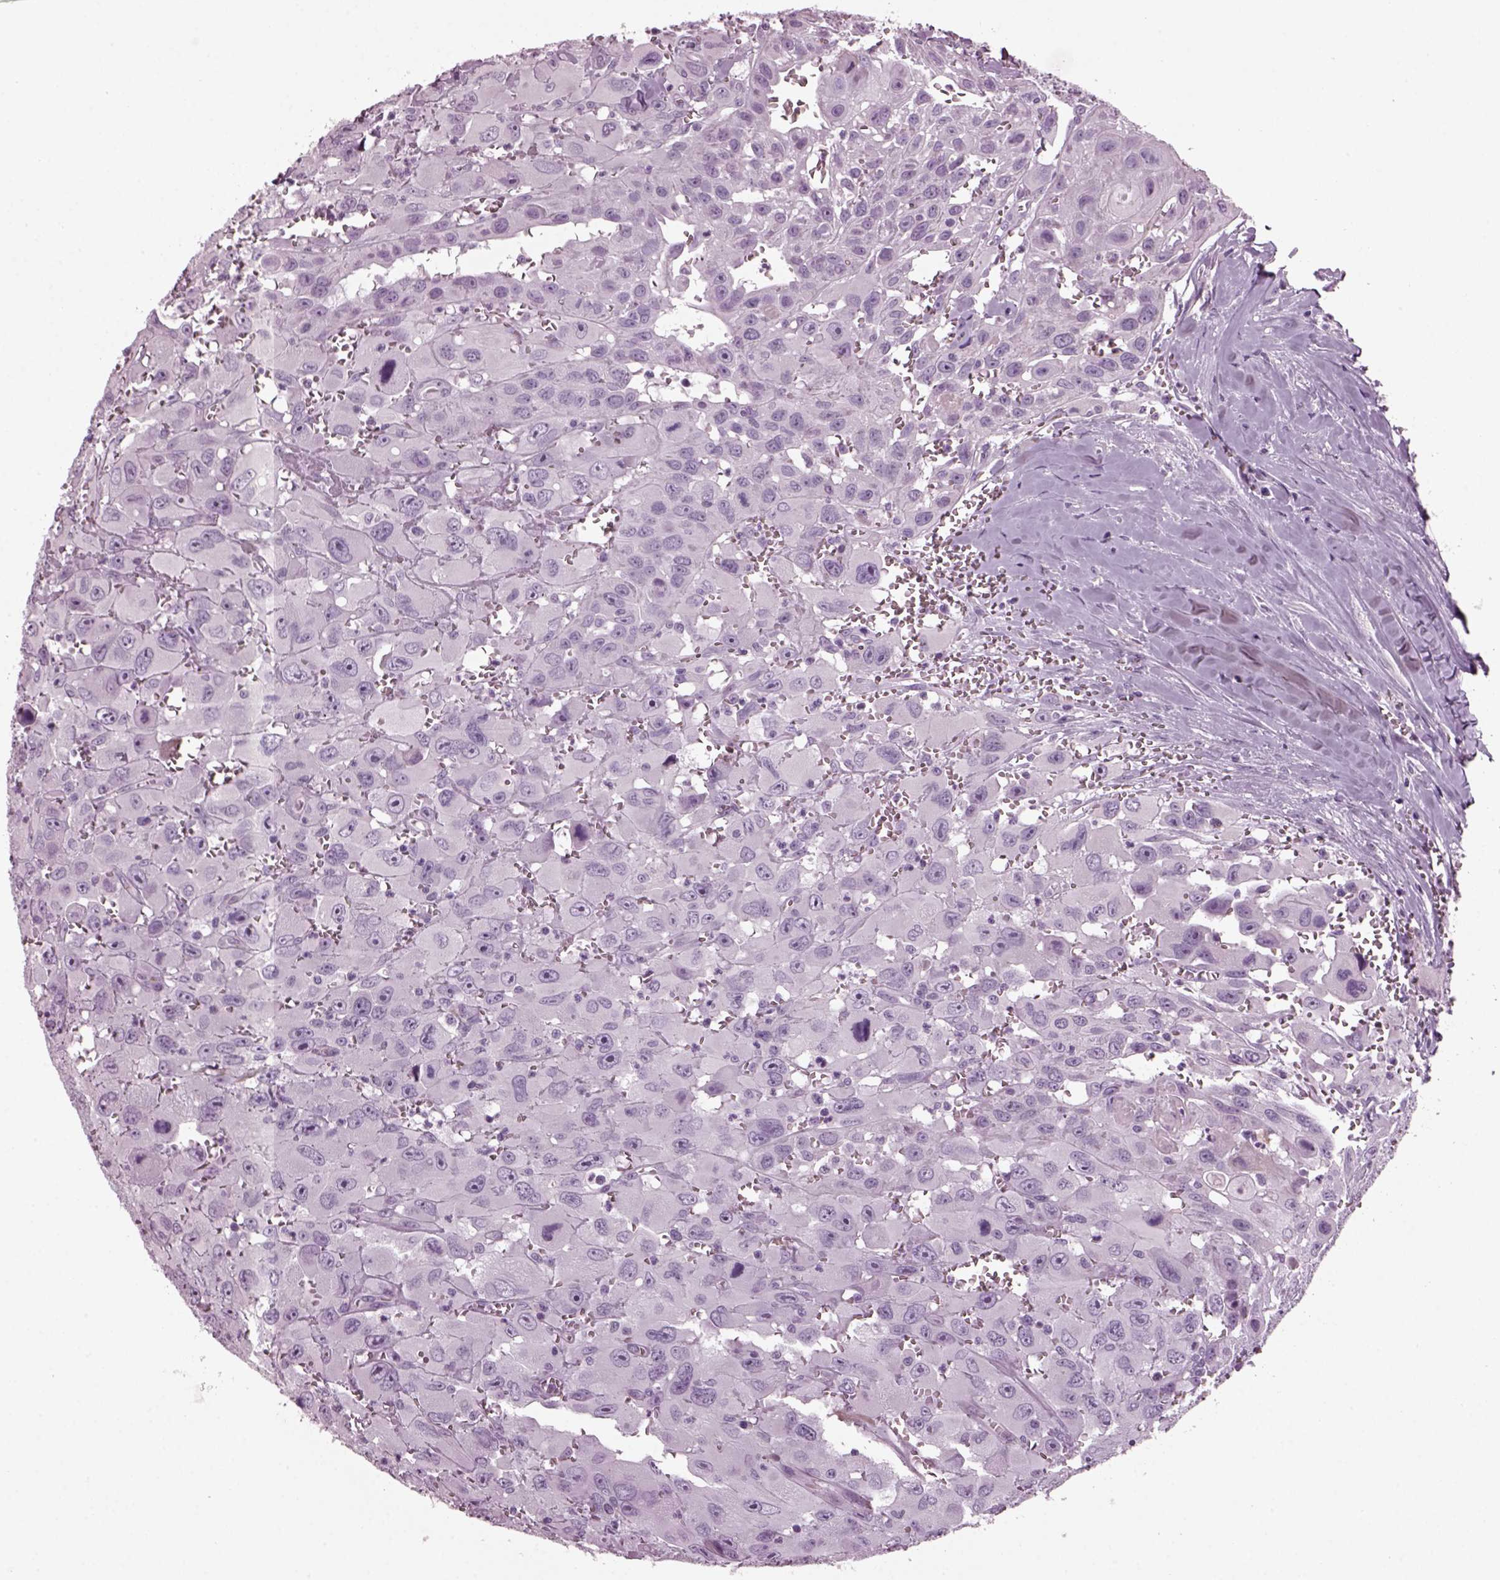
{"staining": {"intensity": "negative", "quantity": "none", "location": "none"}, "tissue": "head and neck cancer", "cell_type": "Tumor cells", "image_type": "cancer", "snomed": [{"axis": "morphology", "description": "Squamous cell carcinoma, NOS"}, {"axis": "morphology", "description": "Squamous cell carcinoma, metastatic, NOS"}, {"axis": "topography", "description": "Oral tissue"}, {"axis": "topography", "description": "Head-Neck"}], "caption": "This photomicrograph is of head and neck squamous cell carcinoma stained with immunohistochemistry to label a protein in brown with the nuclei are counter-stained blue. There is no expression in tumor cells.", "gene": "DPYSL5", "patient": {"sex": "female", "age": 85}}